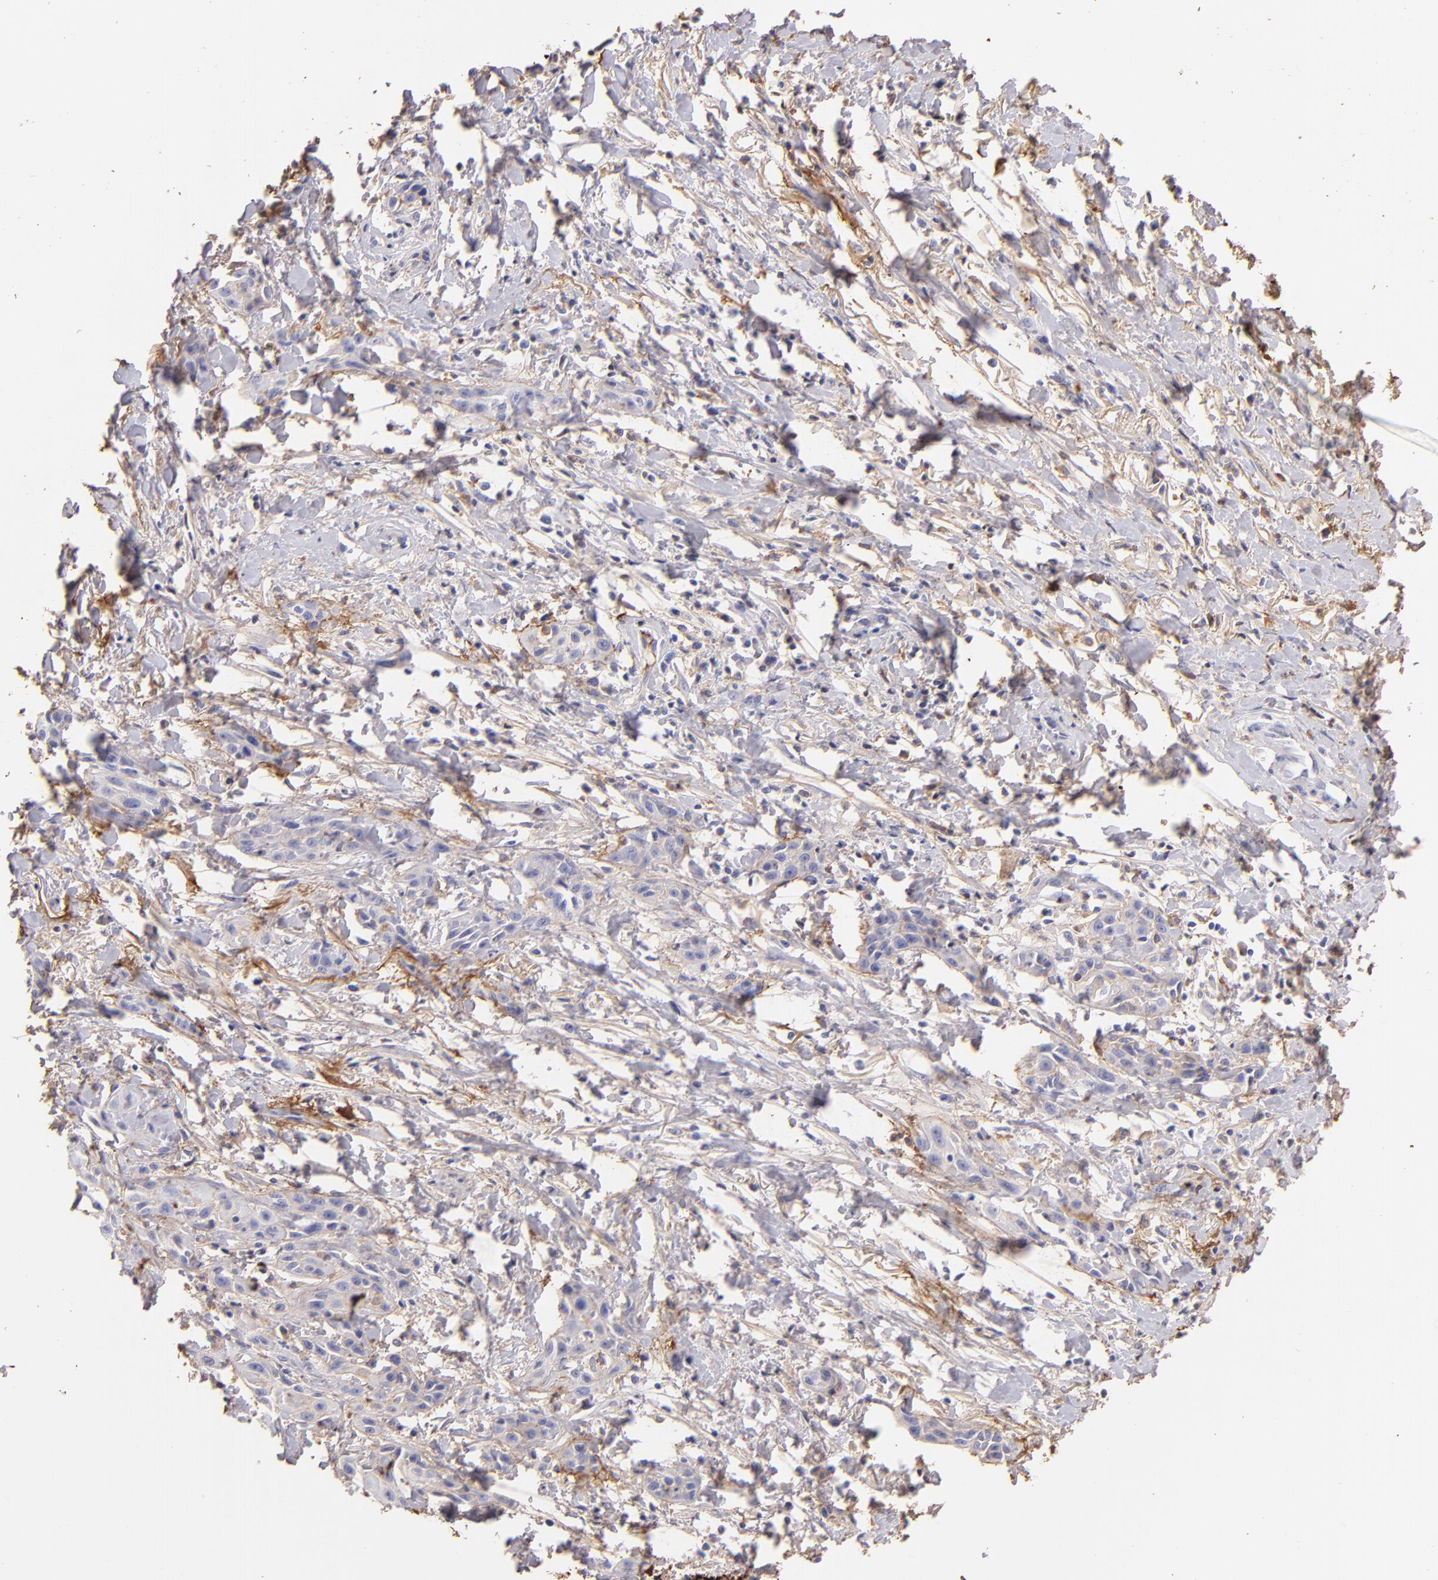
{"staining": {"intensity": "weak", "quantity": ">75%", "location": "cytoplasmic/membranous"}, "tissue": "skin cancer", "cell_type": "Tumor cells", "image_type": "cancer", "snomed": [{"axis": "morphology", "description": "Squamous cell carcinoma, NOS"}, {"axis": "topography", "description": "Skin"}, {"axis": "topography", "description": "Anal"}], "caption": "Human skin squamous cell carcinoma stained with a protein marker exhibits weak staining in tumor cells.", "gene": "FGB", "patient": {"sex": "male", "age": 64}}